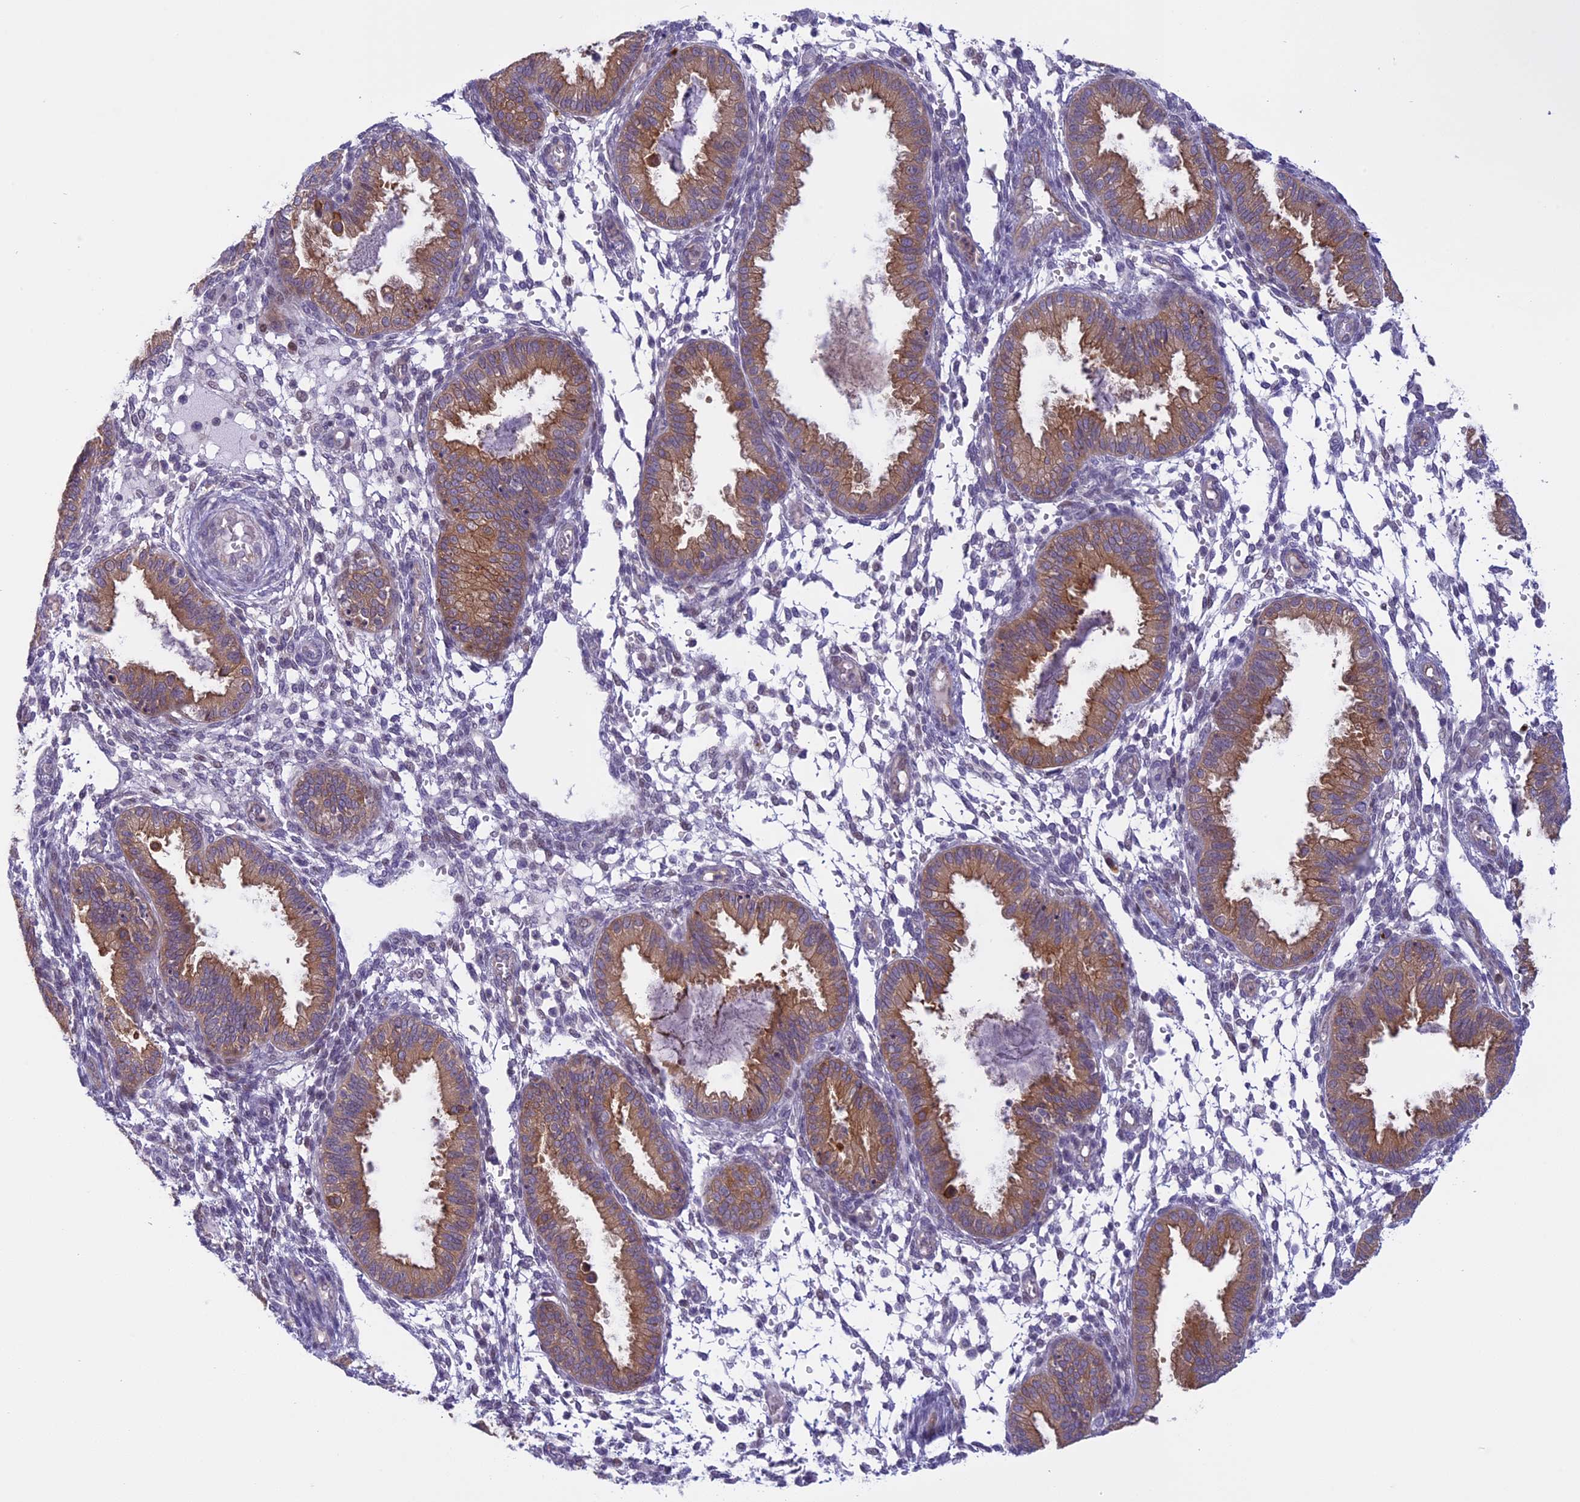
{"staining": {"intensity": "negative", "quantity": "none", "location": "none"}, "tissue": "endometrium", "cell_type": "Cells in endometrial stroma", "image_type": "normal", "snomed": [{"axis": "morphology", "description": "Normal tissue, NOS"}, {"axis": "topography", "description": "Endometrium"}], "caption": "The IHC histopathology image has no significant expression in cells in endometrial stroma of endometrium.", "gene": "CORO2A", "patient": {"sex": "female", "age": 33}}